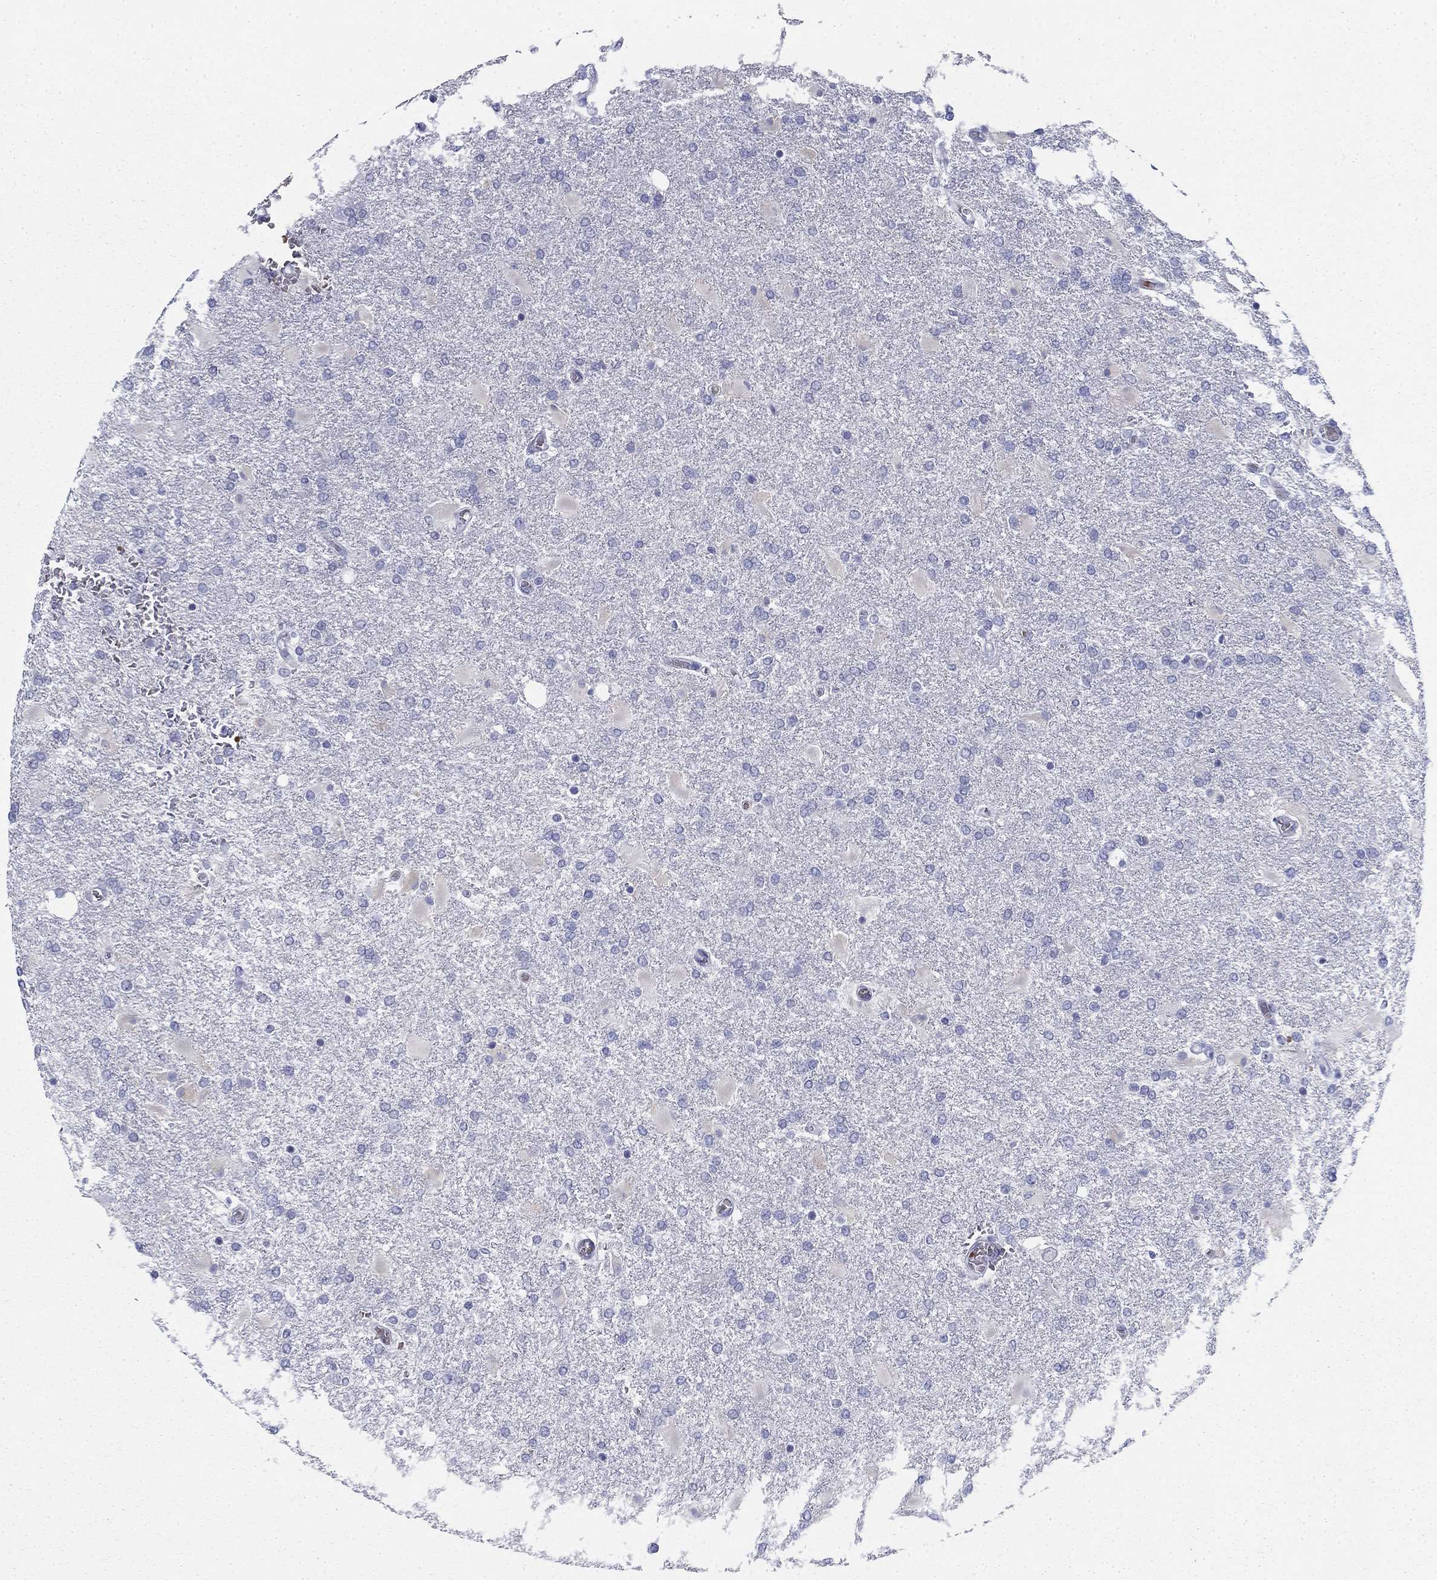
{"staining": {"intensity": "negative", "quantity": "none", "location": "none"}, "tissue": "glioma", "cell_type": "Tumor cells", "image_type": "cancer", "snomed": [{"axis": "morphology", "description": "Glioma, malignant, High grade"}, {"axis": "topography", "description": "Cerebral cortex"}], "caption": "IHC of glioma demonstrates no staining in tumor cells. The staining is performed using DAB brown chromogen with nuclei counter-stained in using hematoxylin.", "gene": "GPC1", "patient": {"sex": "male", "age": 79}}